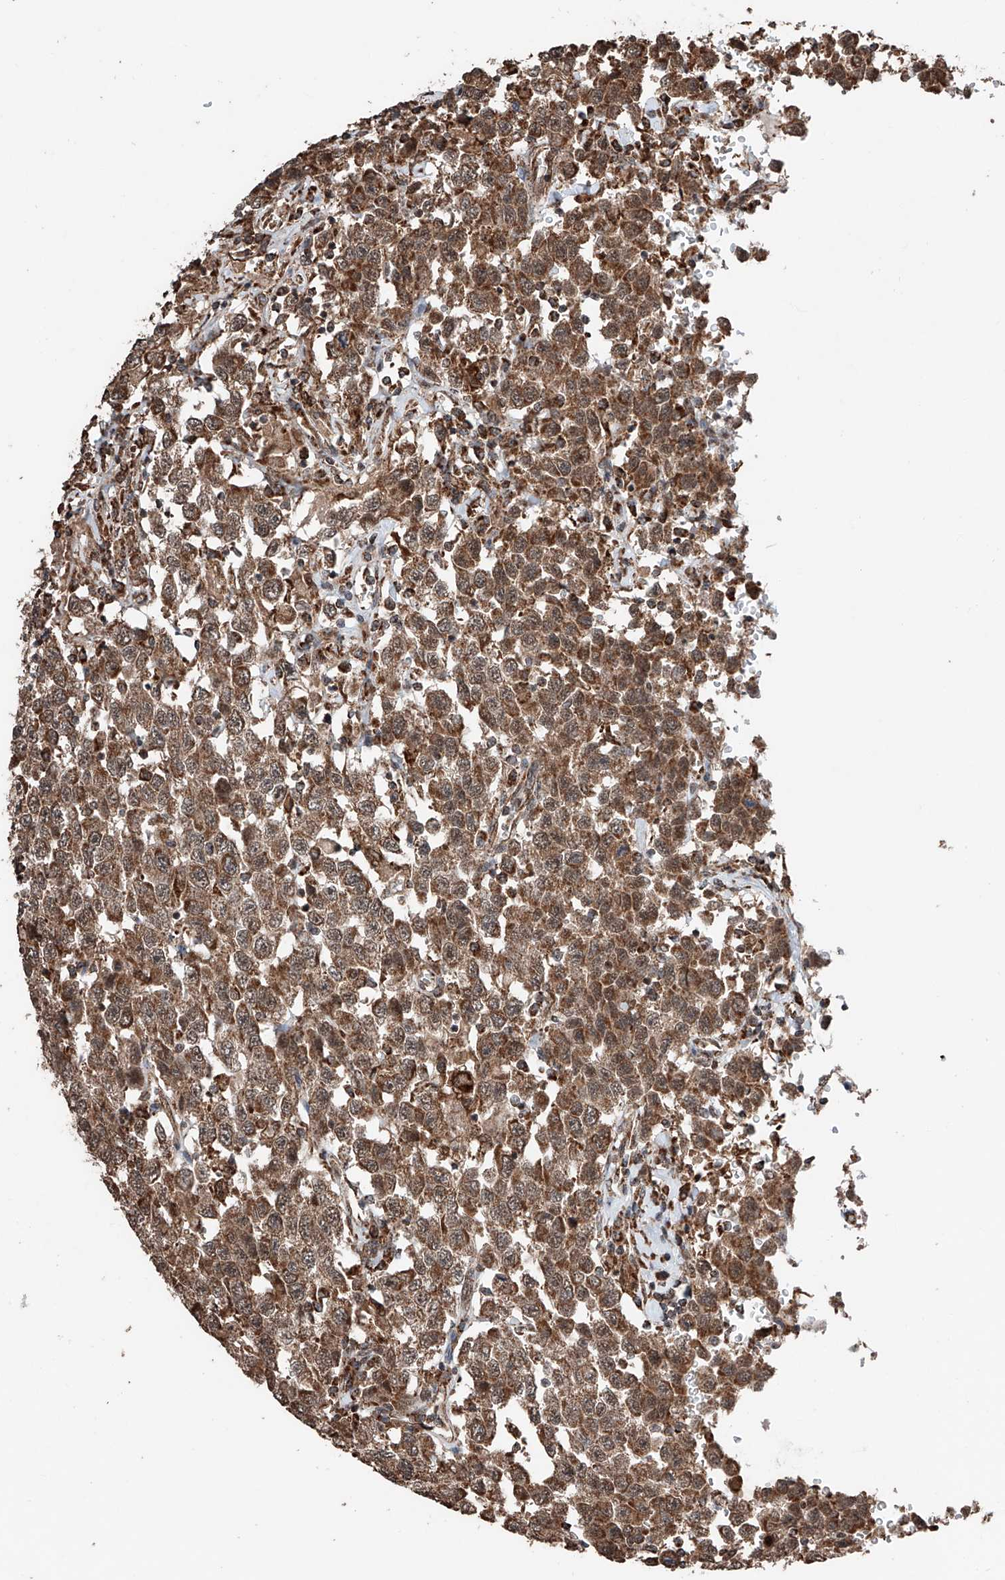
{"staining": {"intensity": "moderate", "quantity": ">75%", "location": "cytoplasmic/membranous"}, "tissue": "testis cancer", "cell_type": "Tumor cells", "image_type": "cancer", "snomed": [{"axis": "morphology", "description": "Seminoma, NOS"}, {"axis": "topography", "description": "Testis"}], "caption": "Immunohistochemistry (DAB) staining of testis cancer (seminoma) demonstrates moderate cytoplasmic/membranous protein staining in about >75% of tumor cells.", "gene": "ZNF445", "patient": {"sex": "male", "age": 41}}